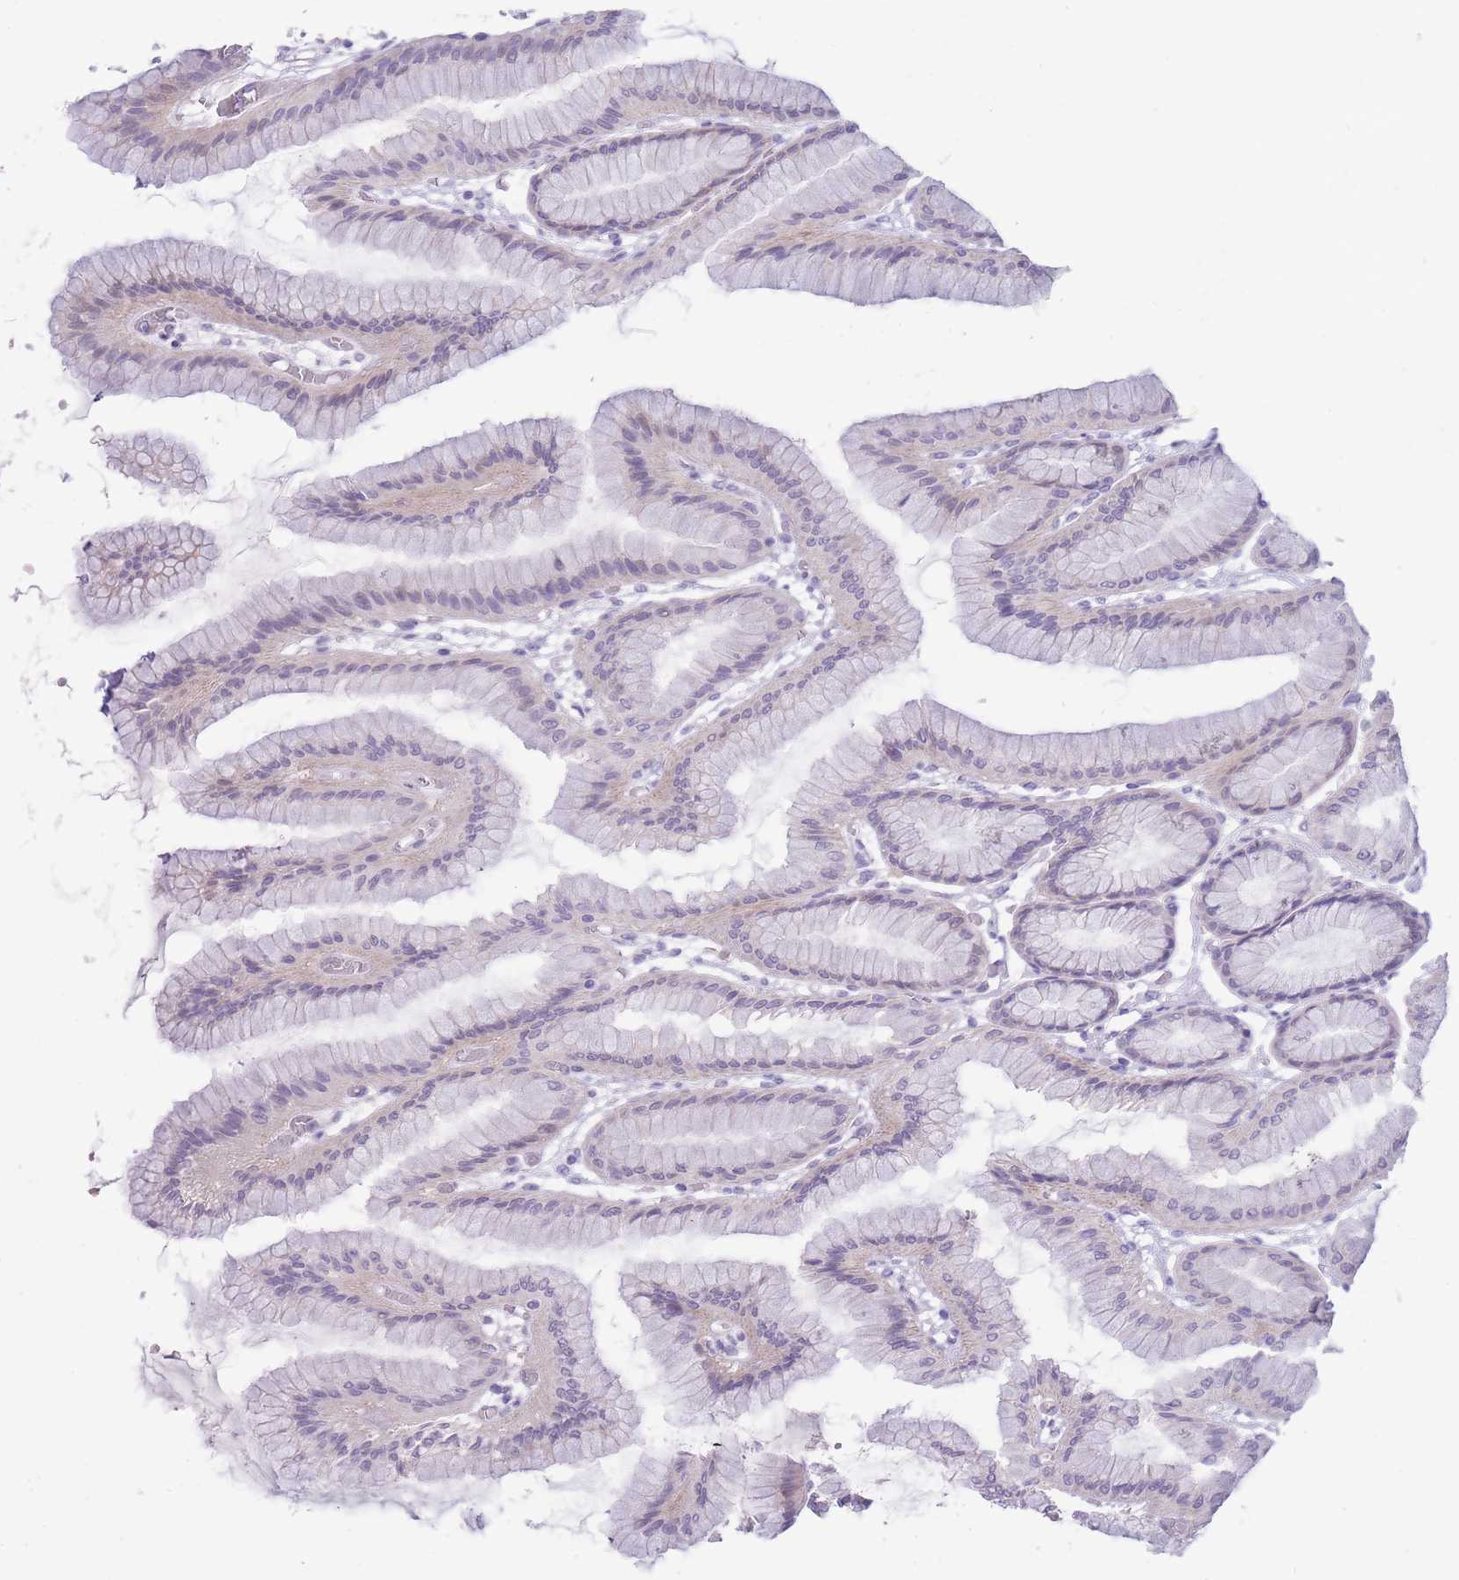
{"staining": {"intensity": "negative", "quantity": "none", "location": "none"}, "tissue": "stomach", "cell_type": "Glandular cells", "image_type": "normal", "snomed": [{"axis": "morphology", "description": "Normal tissue, NOS"}, {"axis": "morphology", "description": "Adenocarcinoma, NOS"}, {"axis": "morphology", "description": "Adenocarcinoma, High grade"}, {"axis": "topography", "description": "Stomach, upper"}, {"axis": "topography", "description": "Stomach"}], "caption": "A high-resolution micrograph shows IHC staining of normal stomach, which demonstrates no significant expression in glandular cells.", "gene": "ERICH4", "patient": {"sex": "female", "age": 65}}